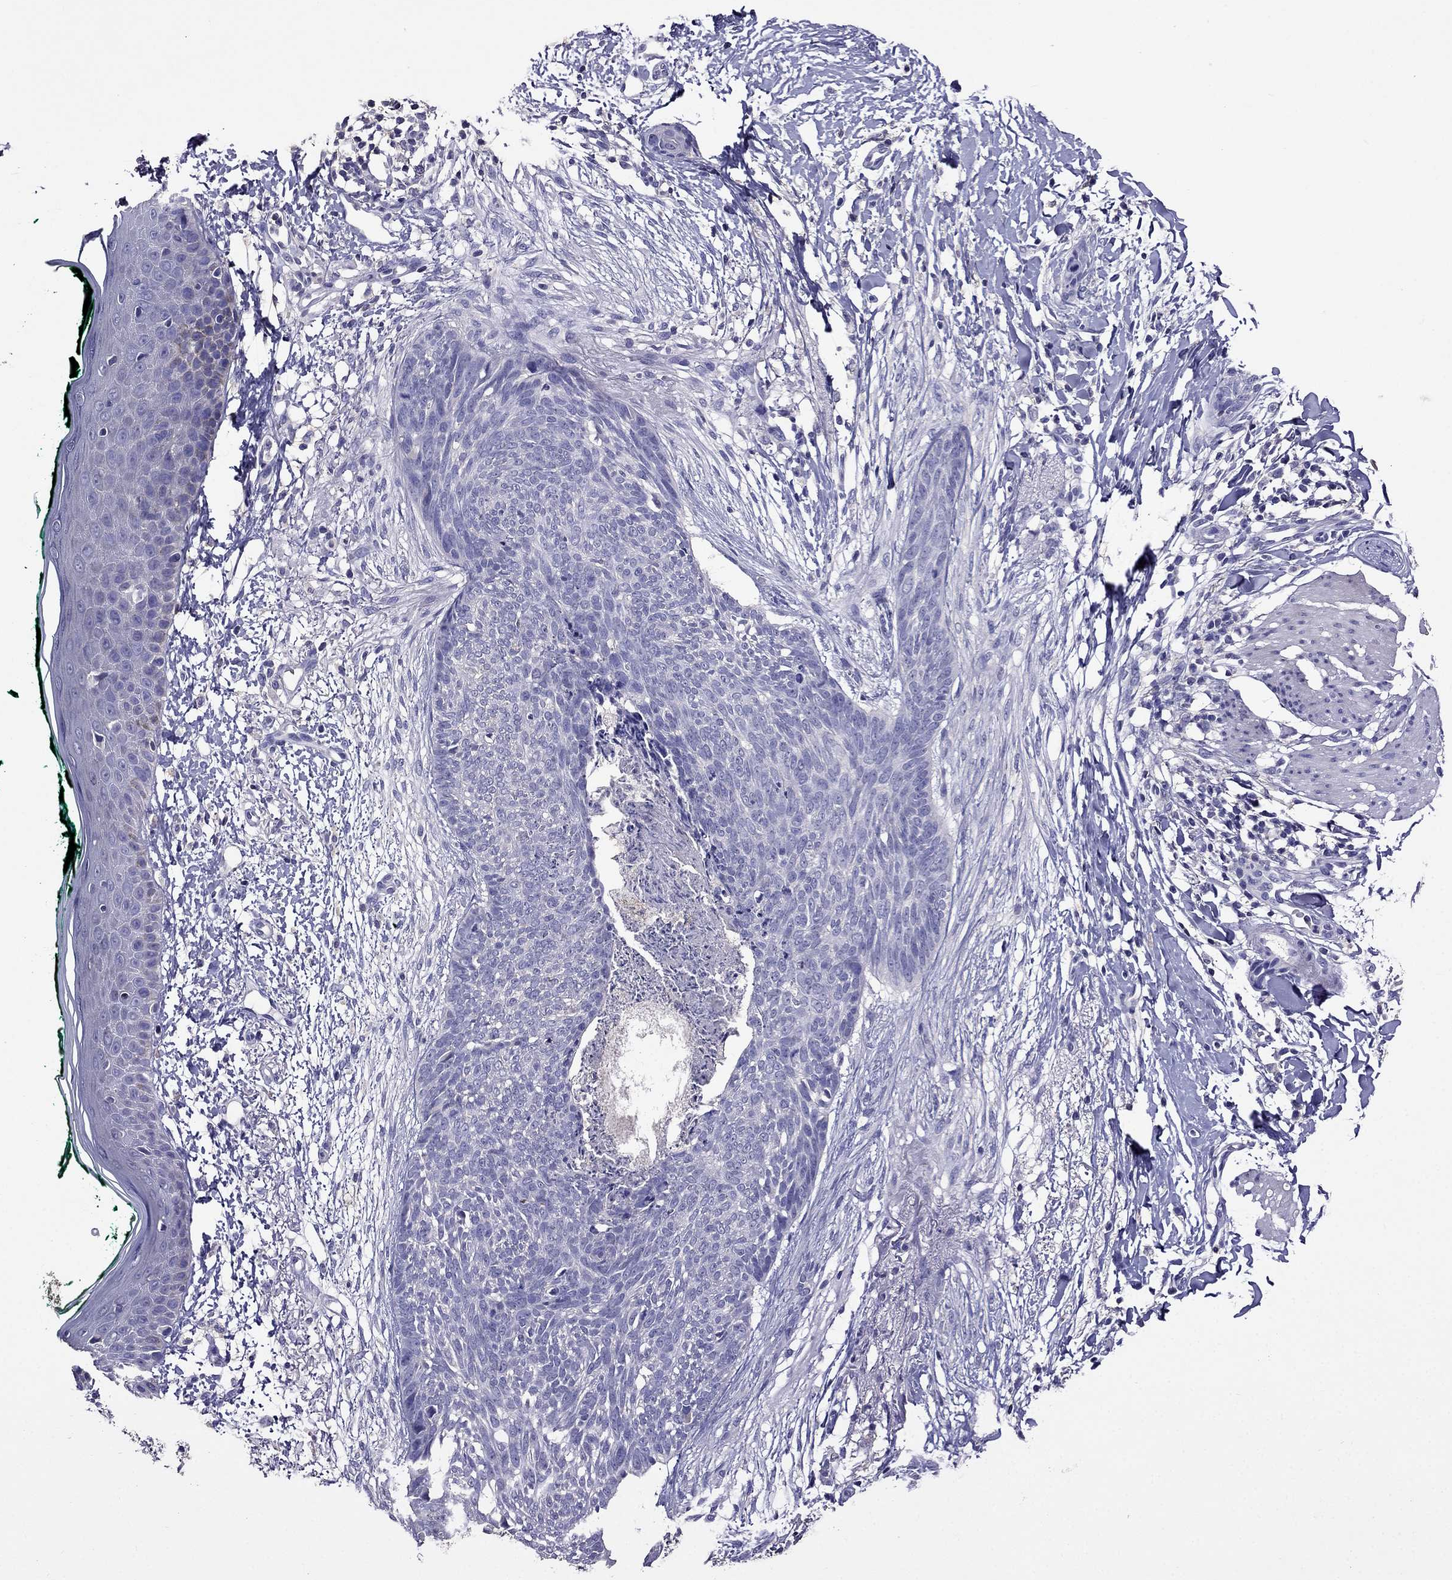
{"staining": {"intensity": "negative", "quantity": "none", "location": "none"}, "tissue": "skin cancer", "cell_type": "Tumor cells", "image_type": "cancer", "snomed": [{"axis": "morphology", "description": "Normal tissue, NOS"}, {"axis": "morphology", "description": "Basal cell carcinoma"}, {"axis": "topography", "description": "Skin"}], "caption": "Tumor cells are negative for brown protein staining in skin basal cell carcinoma.", "gene": "NKX3-1", "patient": {"sex": "male", "age": 84}}